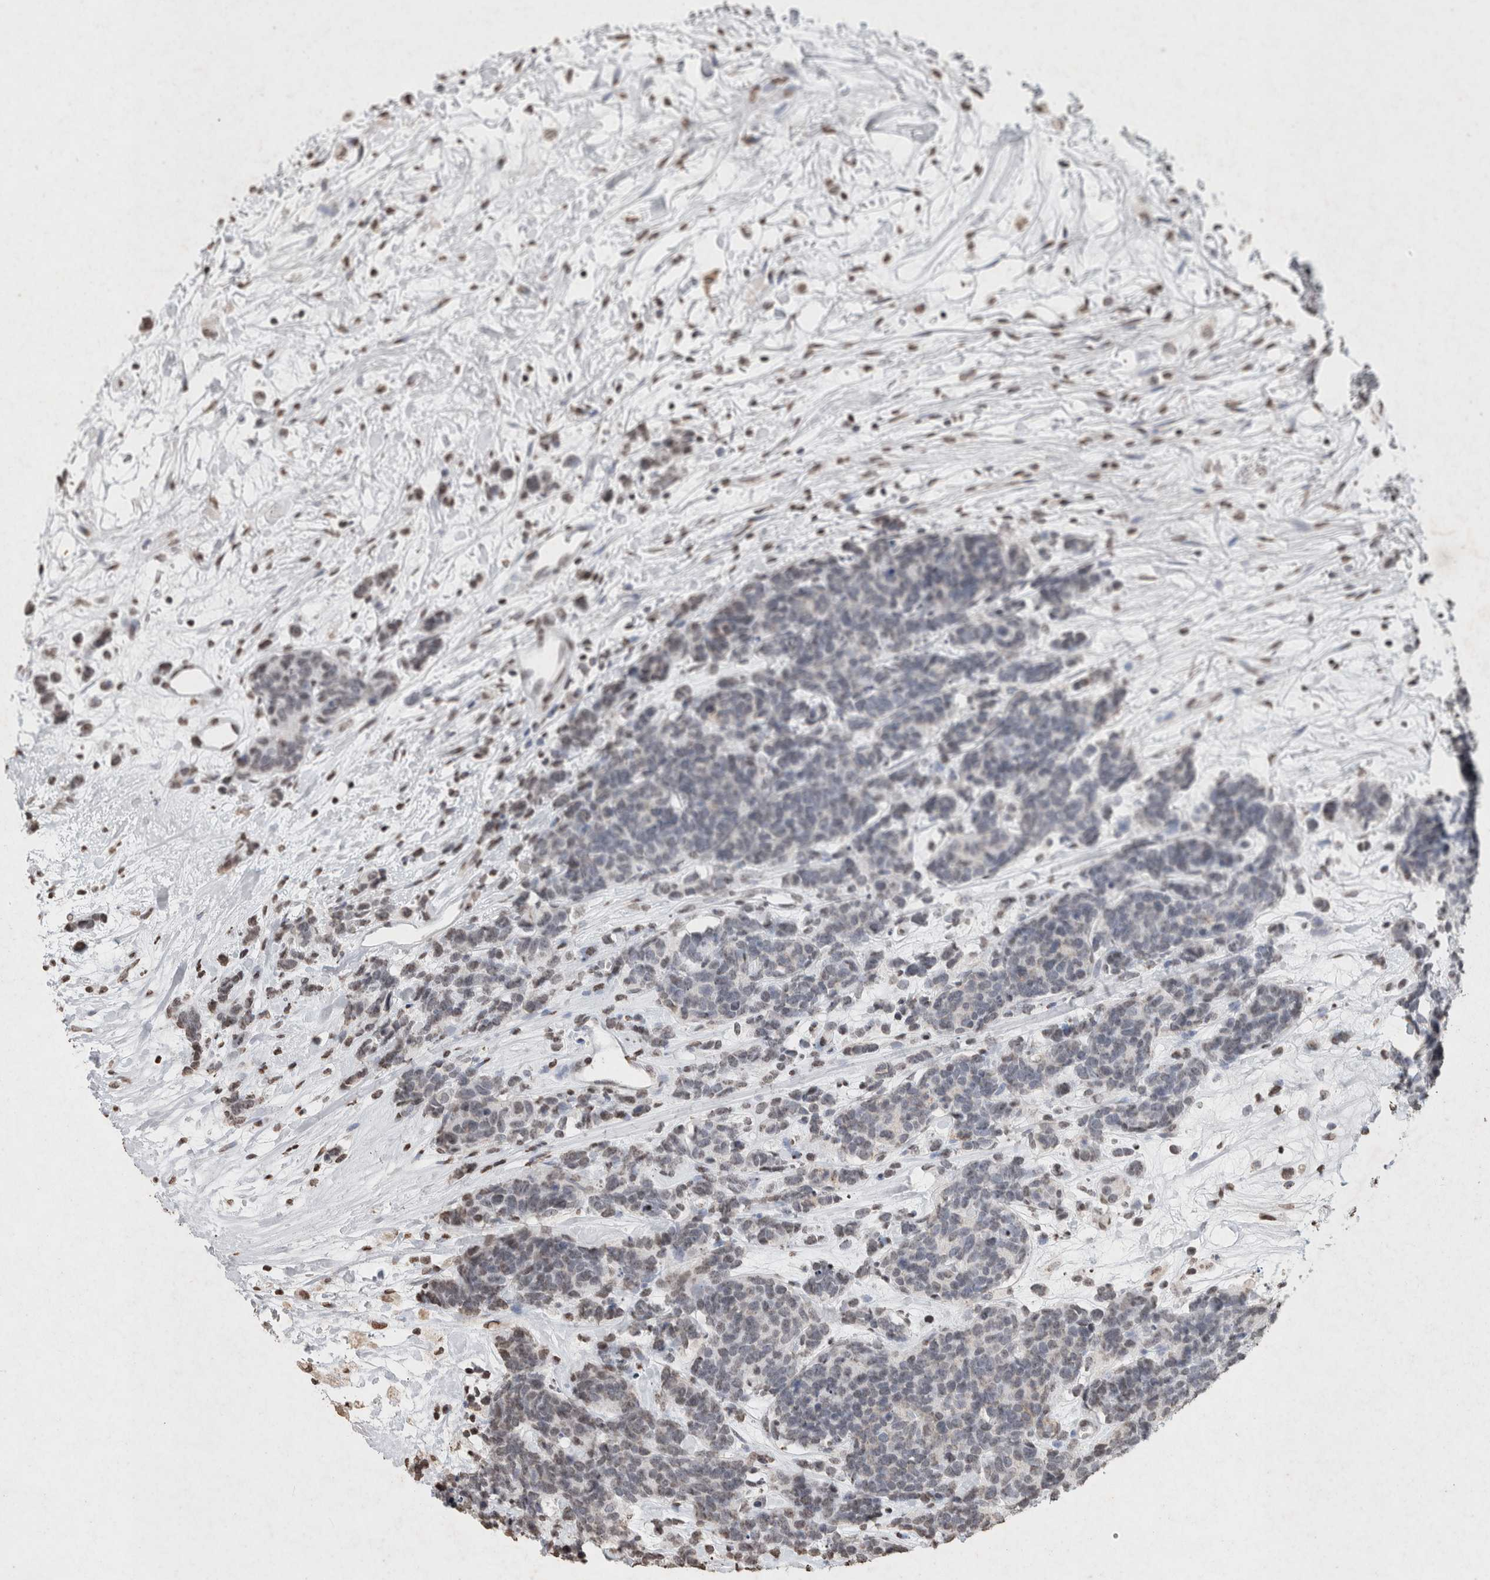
{"staining": {"intensity": "weak", "quantity": "<25%", "location": "nuclear"}, "tissue": "carcinoid", "cell_type": "Tumor cells", "image_type": "cancer", "snomed": [{"axis": "morphology", "description": "Carcinoma, NOS"}, {"axis": "morphology", "description": "Carcinoid, malignant, NOS"}, {"axis": "topography", "description": "Urinary bladder"}], "caption": "IHC image of carcinoma stained for a protein (brown), which shows no expression in tumor cells. Brightfield microscopy of immunohistochemistry (IHC) stained with DAB (brown) and hematoxylin (blue), captured at high magnification.", "gene": "CNTN1", "patient": {"sex": "male", "age": 57}}